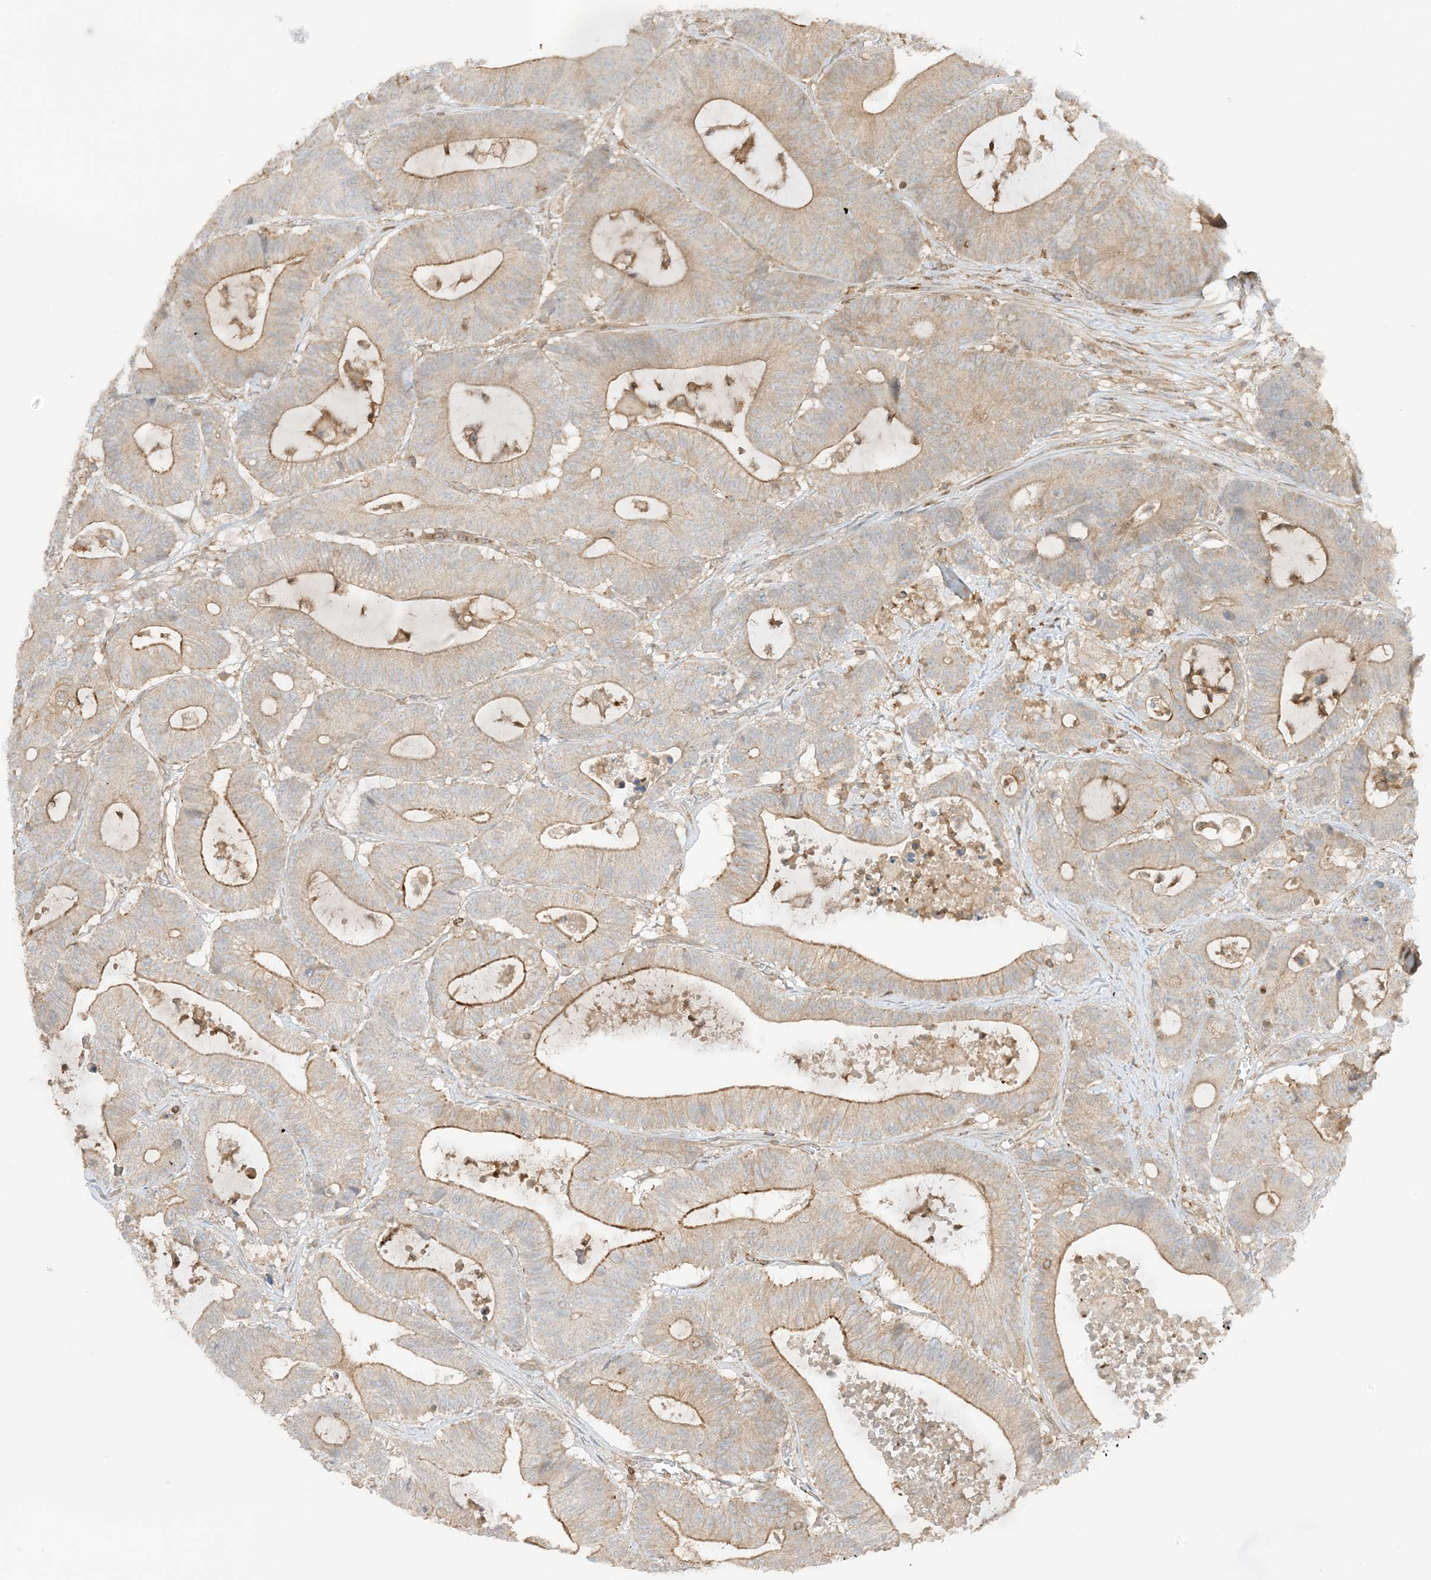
{"staining": {"intensity": "moderate", "quantity": "25%-75%", "location": "cytoplasmic/membranous"}, "tissue": "colorectal cancer", "cell_type": "Tumor cells", "image_type": "cancer", "snomed": [{"axis": "morphology", "description": "Adenocarcinoma, NOS"}, {"axis": "topography", "description": "Colon"}], "caption": "An image of human adenocarcinoma (colorectal) stained for a protein exhibits moderate cytoplasmic/membranous brown staining in tumor cells.", "gene": "SLC25A12", "patient": {"sex": "female", "age": 84}}